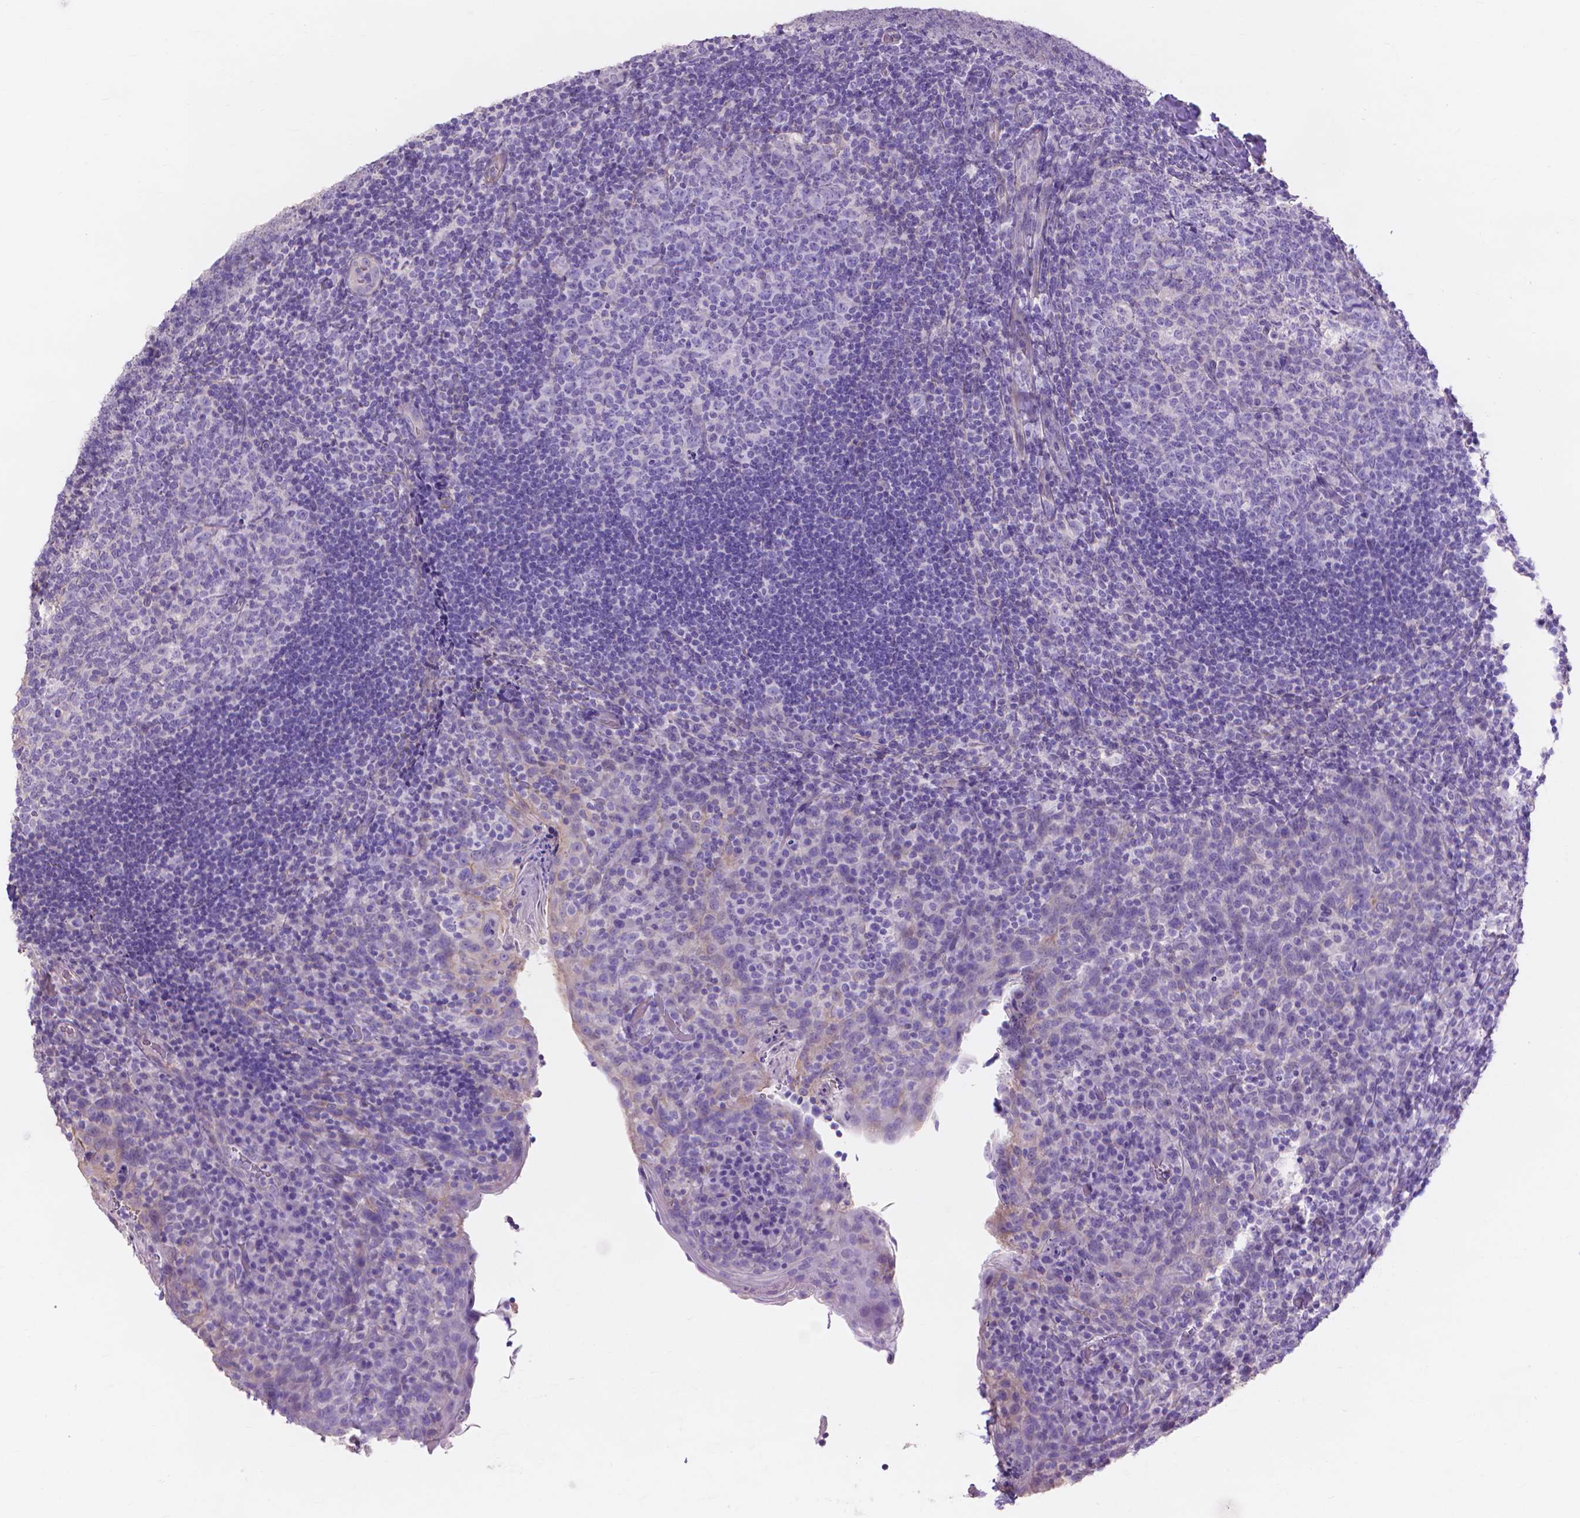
{"staining": {"intensity": "negative", "quantity": "none", "location": "none"}, "tissue": "tonsil", "cell_type": "Germinal center cells", "image_type": "normal", "snomed": [{"axis": "morphology", "description": "Normal tissue, NOS"}, {"axis": "topography", "description": "Tonsil"}], "caption": "Immunohistochemical staining of benign human tonsil shows no significant staining in germinal center cells.", "gene": "MBLAC1", "patient": {"sex": "male", "age": 17}}